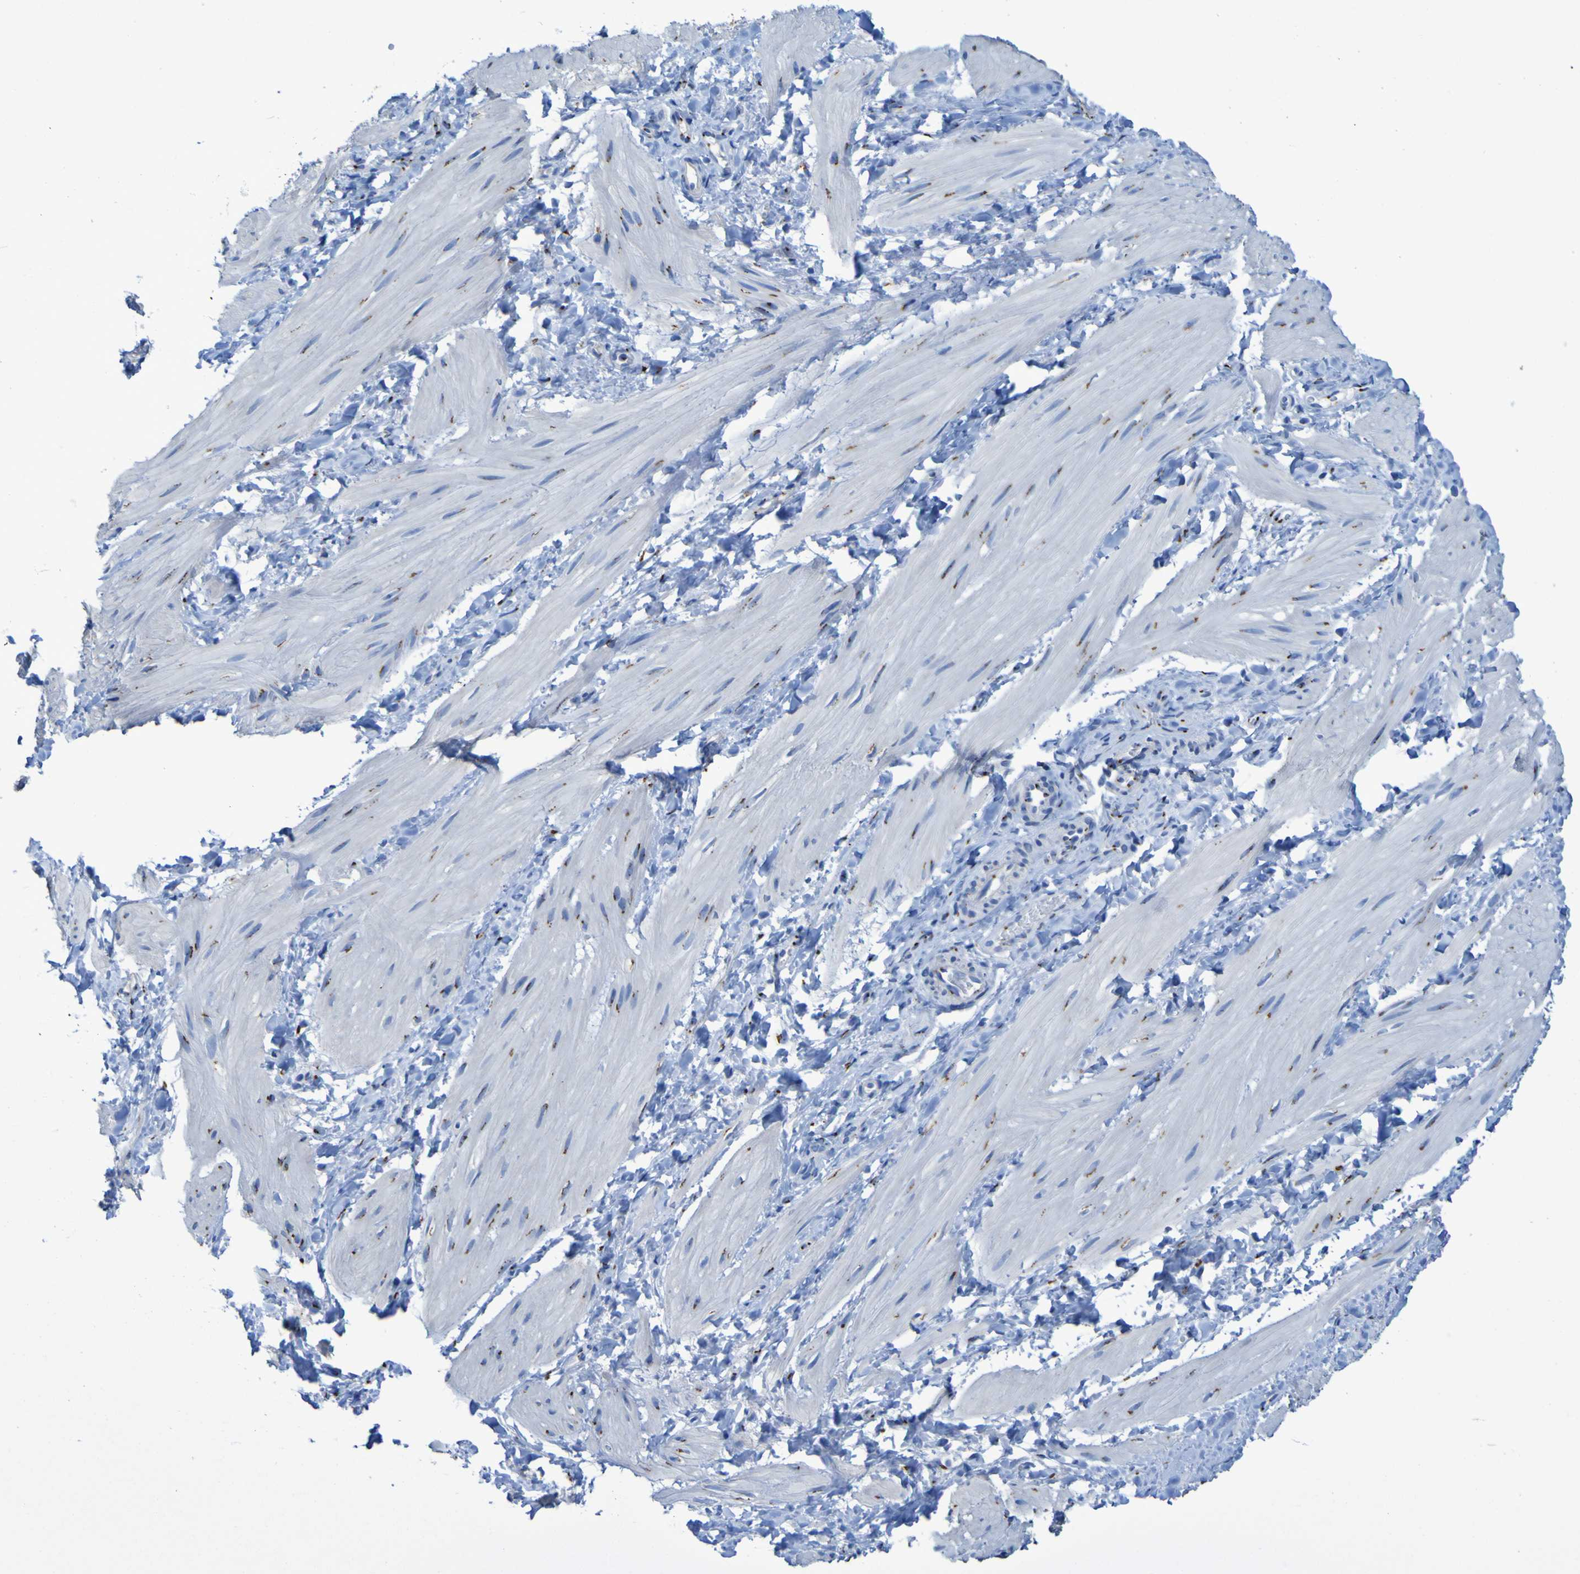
{"staining": {"intensity": "moderate", "quantity": "25%-75%", "location": "cytoplasmic/membranous"}, "tissue": "smooth muscle", "cell_type": "Smooth muscle cells", "image_type": "normal", "snomed": [{"axis": "morphology", "description": "Normal tissue, NOS"}, {"axis": "topography", "description": "Smooth muscle"}], "caption": "A medium amount of moderate cytoplasmic/membranous expression is identified in approximately 25%-75% of smooth muscle cells in benign smooth muscle. (DAB (3,3'-diaminobenzidine) IHC with brightfield microscopy, high magnification).", "gene": "GOLM1", "patient": {"sex": "male", "age": 16}}